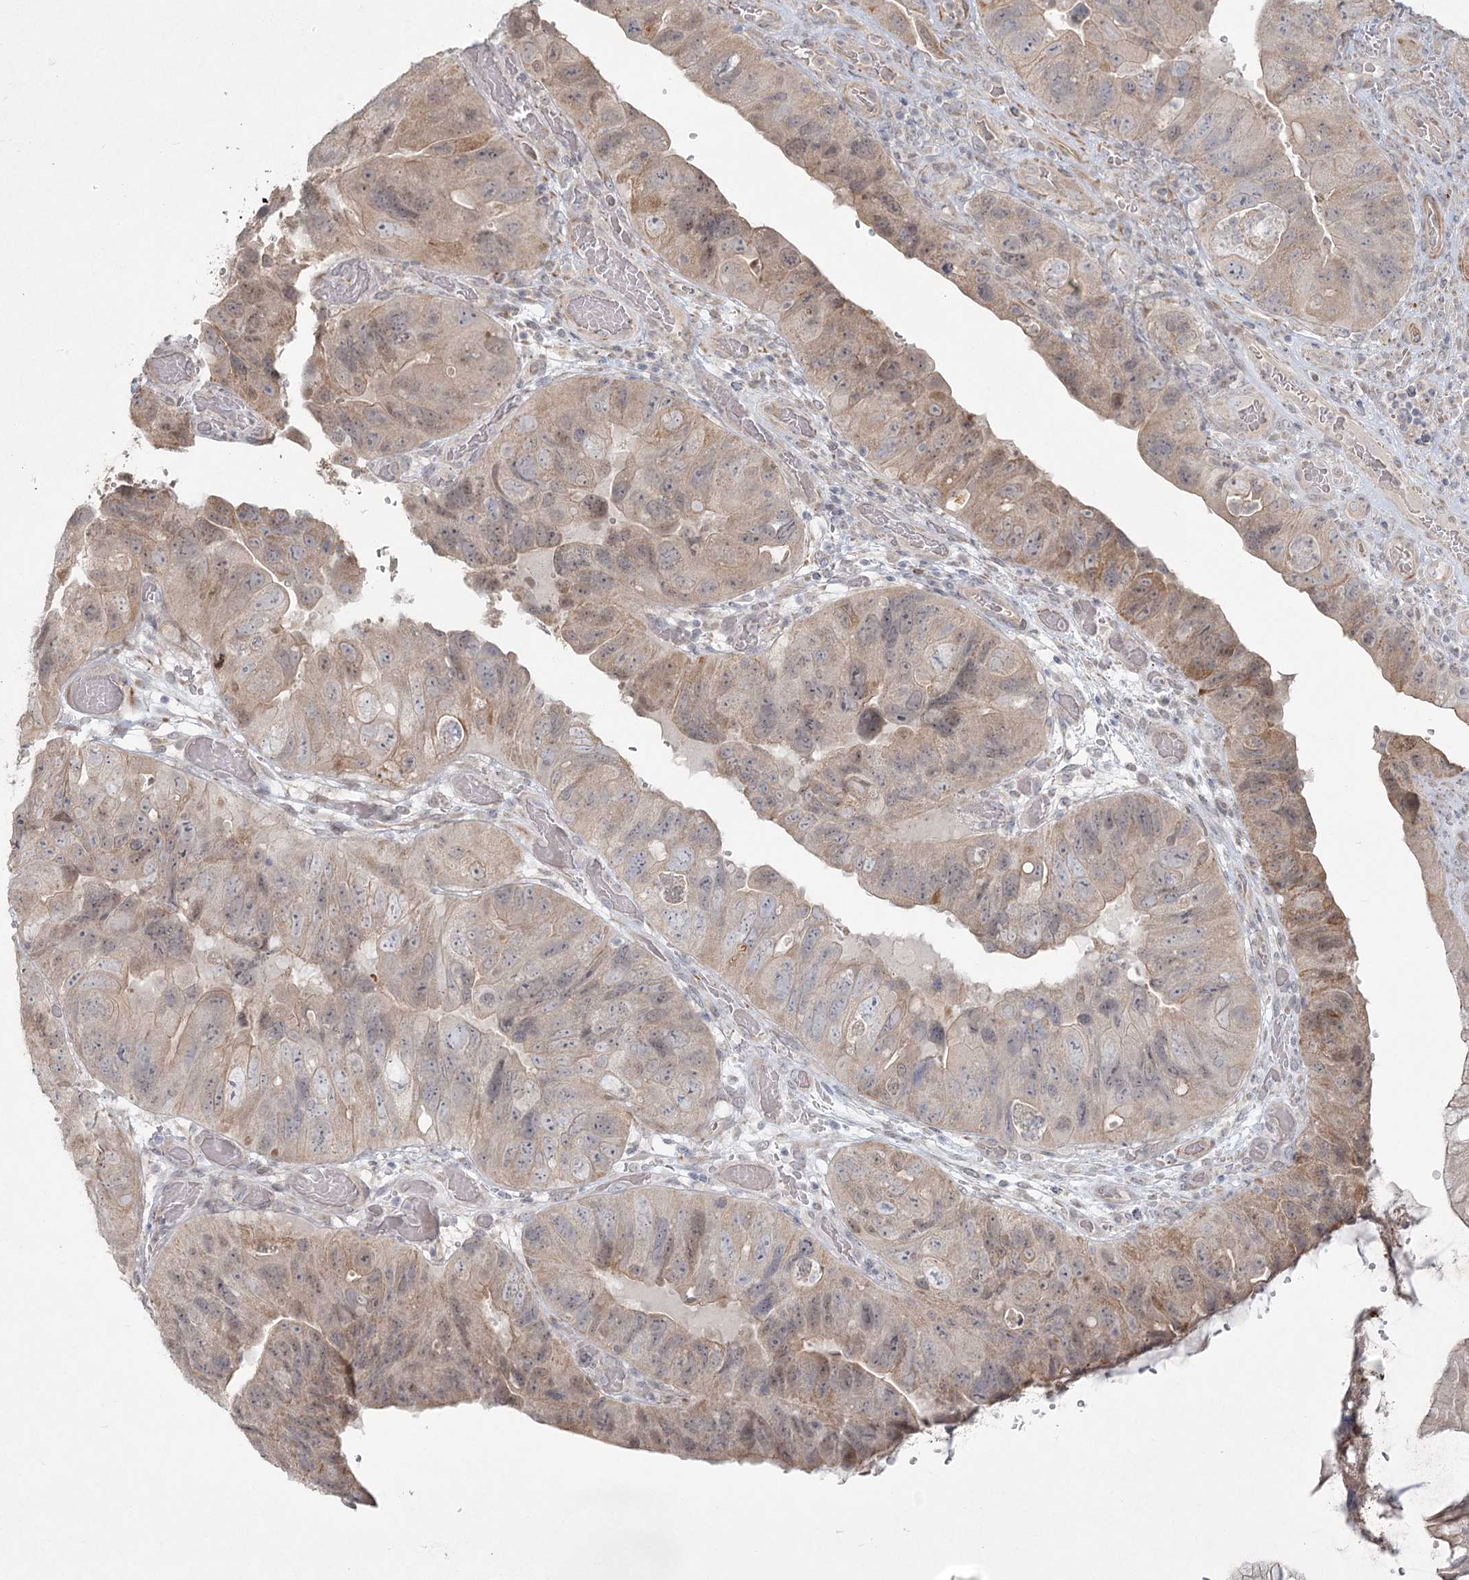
{"staining": {"intensity": "weak", "quantity": "<25%", "location": "cytoplasmic/membranous"}, "tissue": "colorectal cancer", "cell_type": "Tumor cells", "image_type": "cancer", "snomed": [{"axis": "morphology", "description": "Adenocarcinoma, NOS"}, {"axis": "topography", "description": "Rectum"}], "caption": "This photomicrograph is of colorectal adenocarcinoma stained with IHC to label a protein in brown with the nuclei are counter-stained blue. There is no positivity in tumor cells. The staining was performed using DAB to visualize the protein expression in brown, while the nuclei were stained in blue with hematoxylin (Magnification: 20x).", "gene": "LRP2BP", "patient": {"sex": "male", "age": 63}}